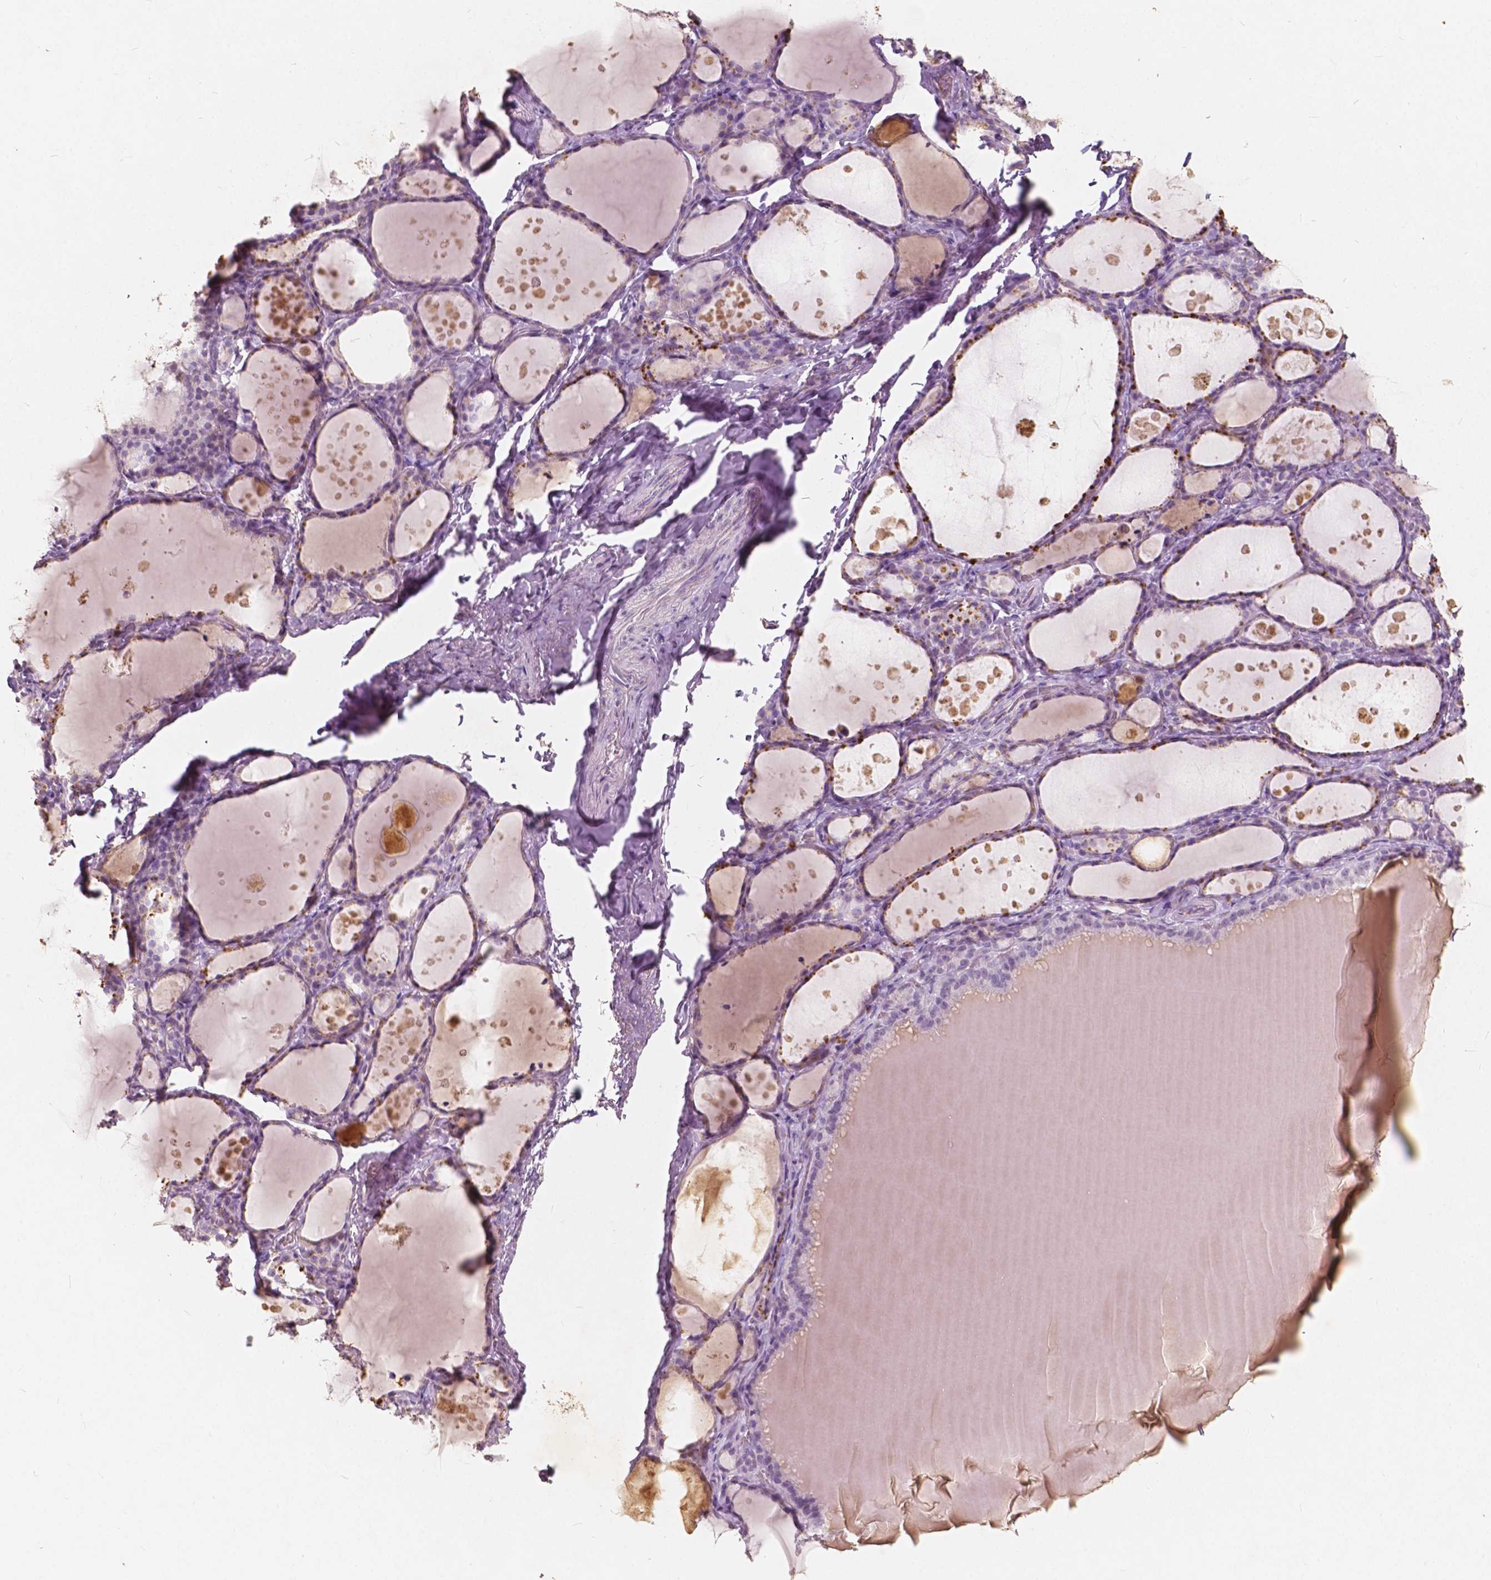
{"staining": {"intensity": "moderate", "quantity": "<25%", "location": "cytoplasmic/membranous"}, "tissue": "thyroid gland", "cell_type": "Glandular cells", "image_type": "normal", "snomed": [{"axis": "morphology", "description": "Normal tissue, NOS"}, {"axis": "topography", "description": "Thyroid gland"}], "caption": "Immunohistochemical staining of unremarkable thyroid gland demonstrates moderate cytoplasmic/membranous protein expression in approximately <25% of glandular cells.", "gene": "SOX15", "patient": {"sex": "male", "age": 68}}